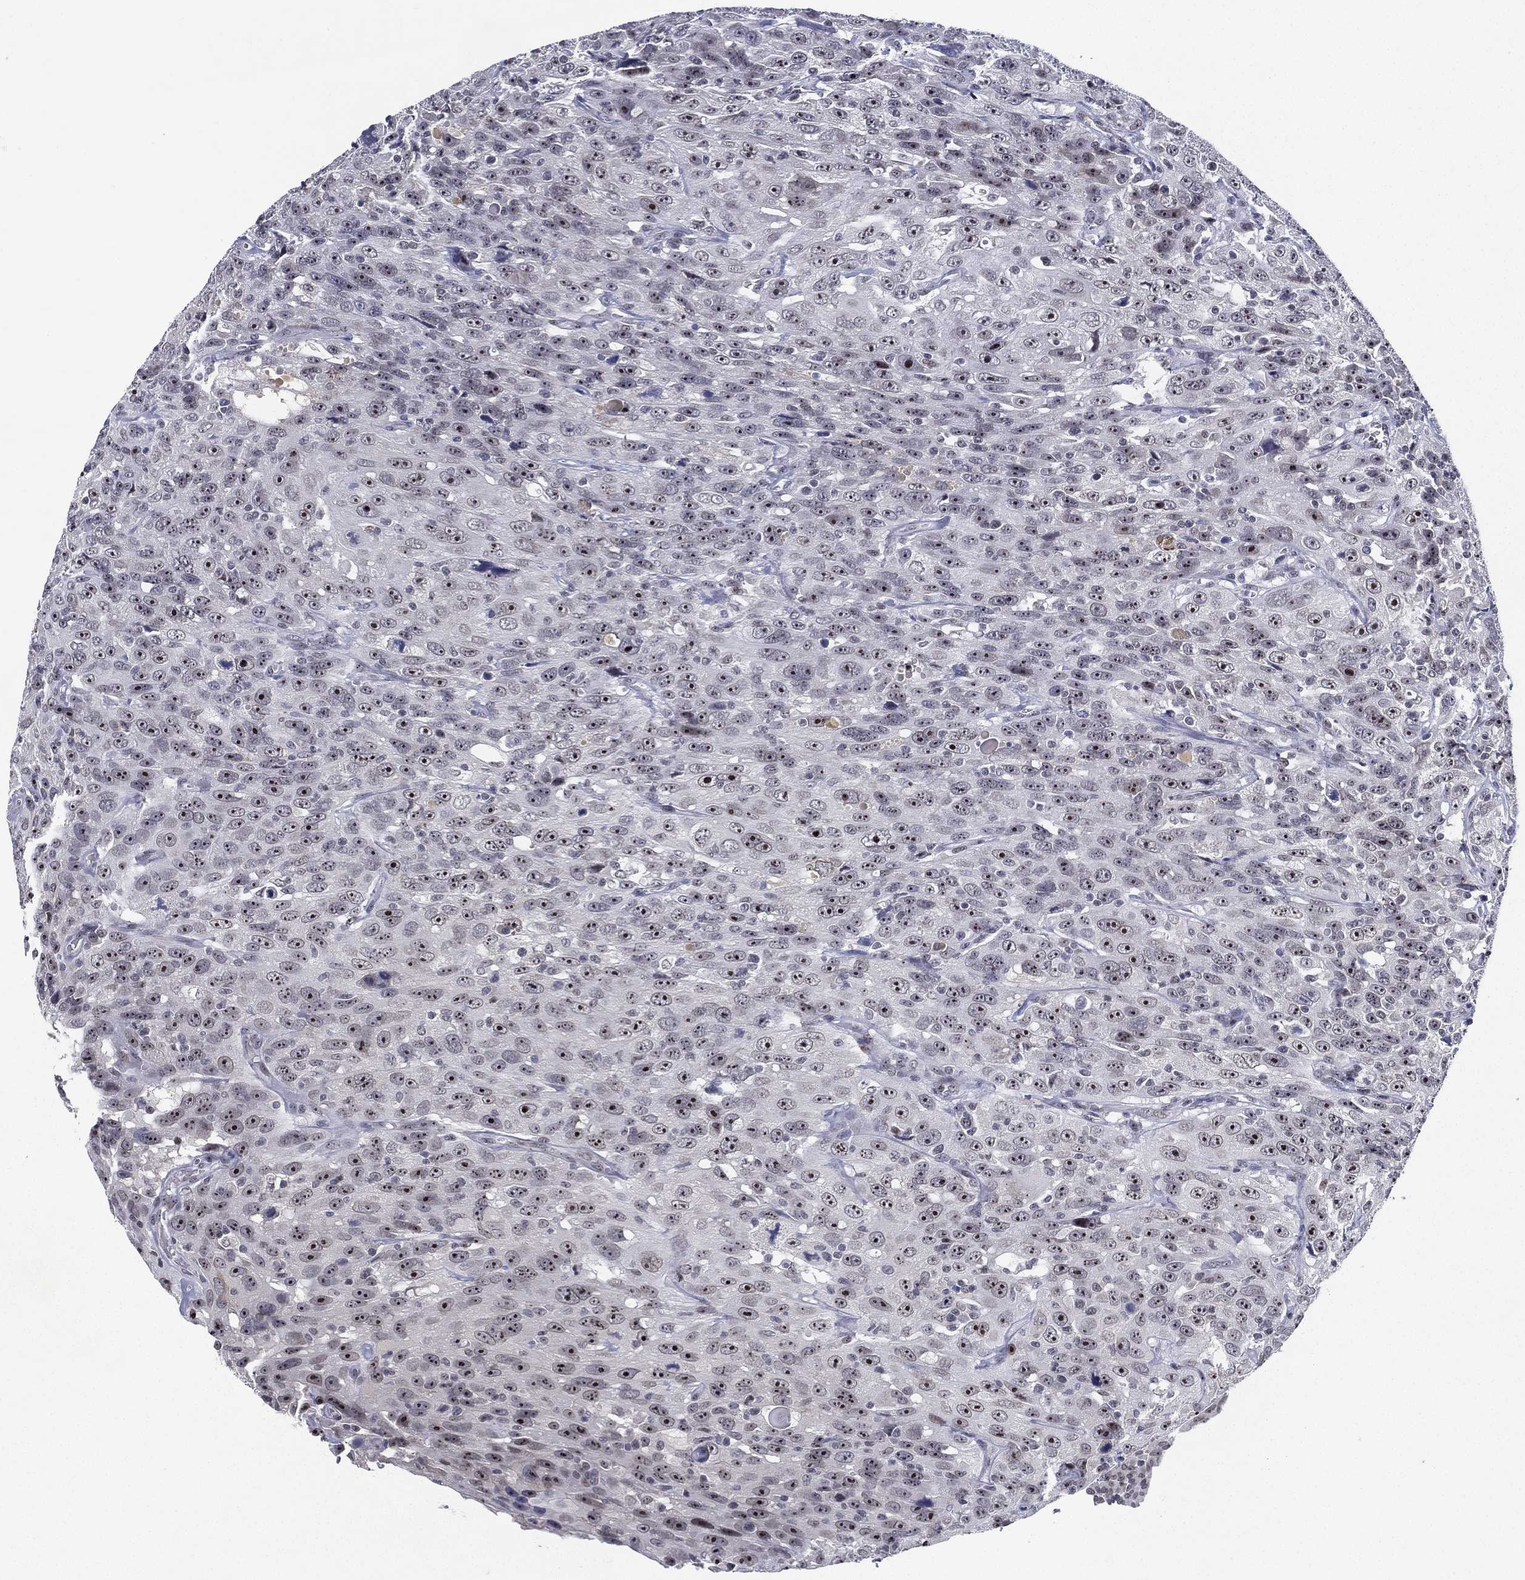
{"staining": {"intensity": "negative", "quantity": "none", "location": "none"}, "tissue": "urothelial cancer", "cell_type": "Tumor cells", "image_type": "cancer", "snomed": [{"axis": "morphology", "description": "Urothelial carcinoma, NOS"}, {"axis": "morphology", "description": "Urothelial carcinoma, High grade"}, {"axis": "topography", "description": "Urinary bladder"}], "caption": "Human transitional cell carcinoma stained for a protein using IHC demonstrates no staining in tumor cells.", "gene": "MS4A8", "patient": {"sex": "female", "age": 73}}